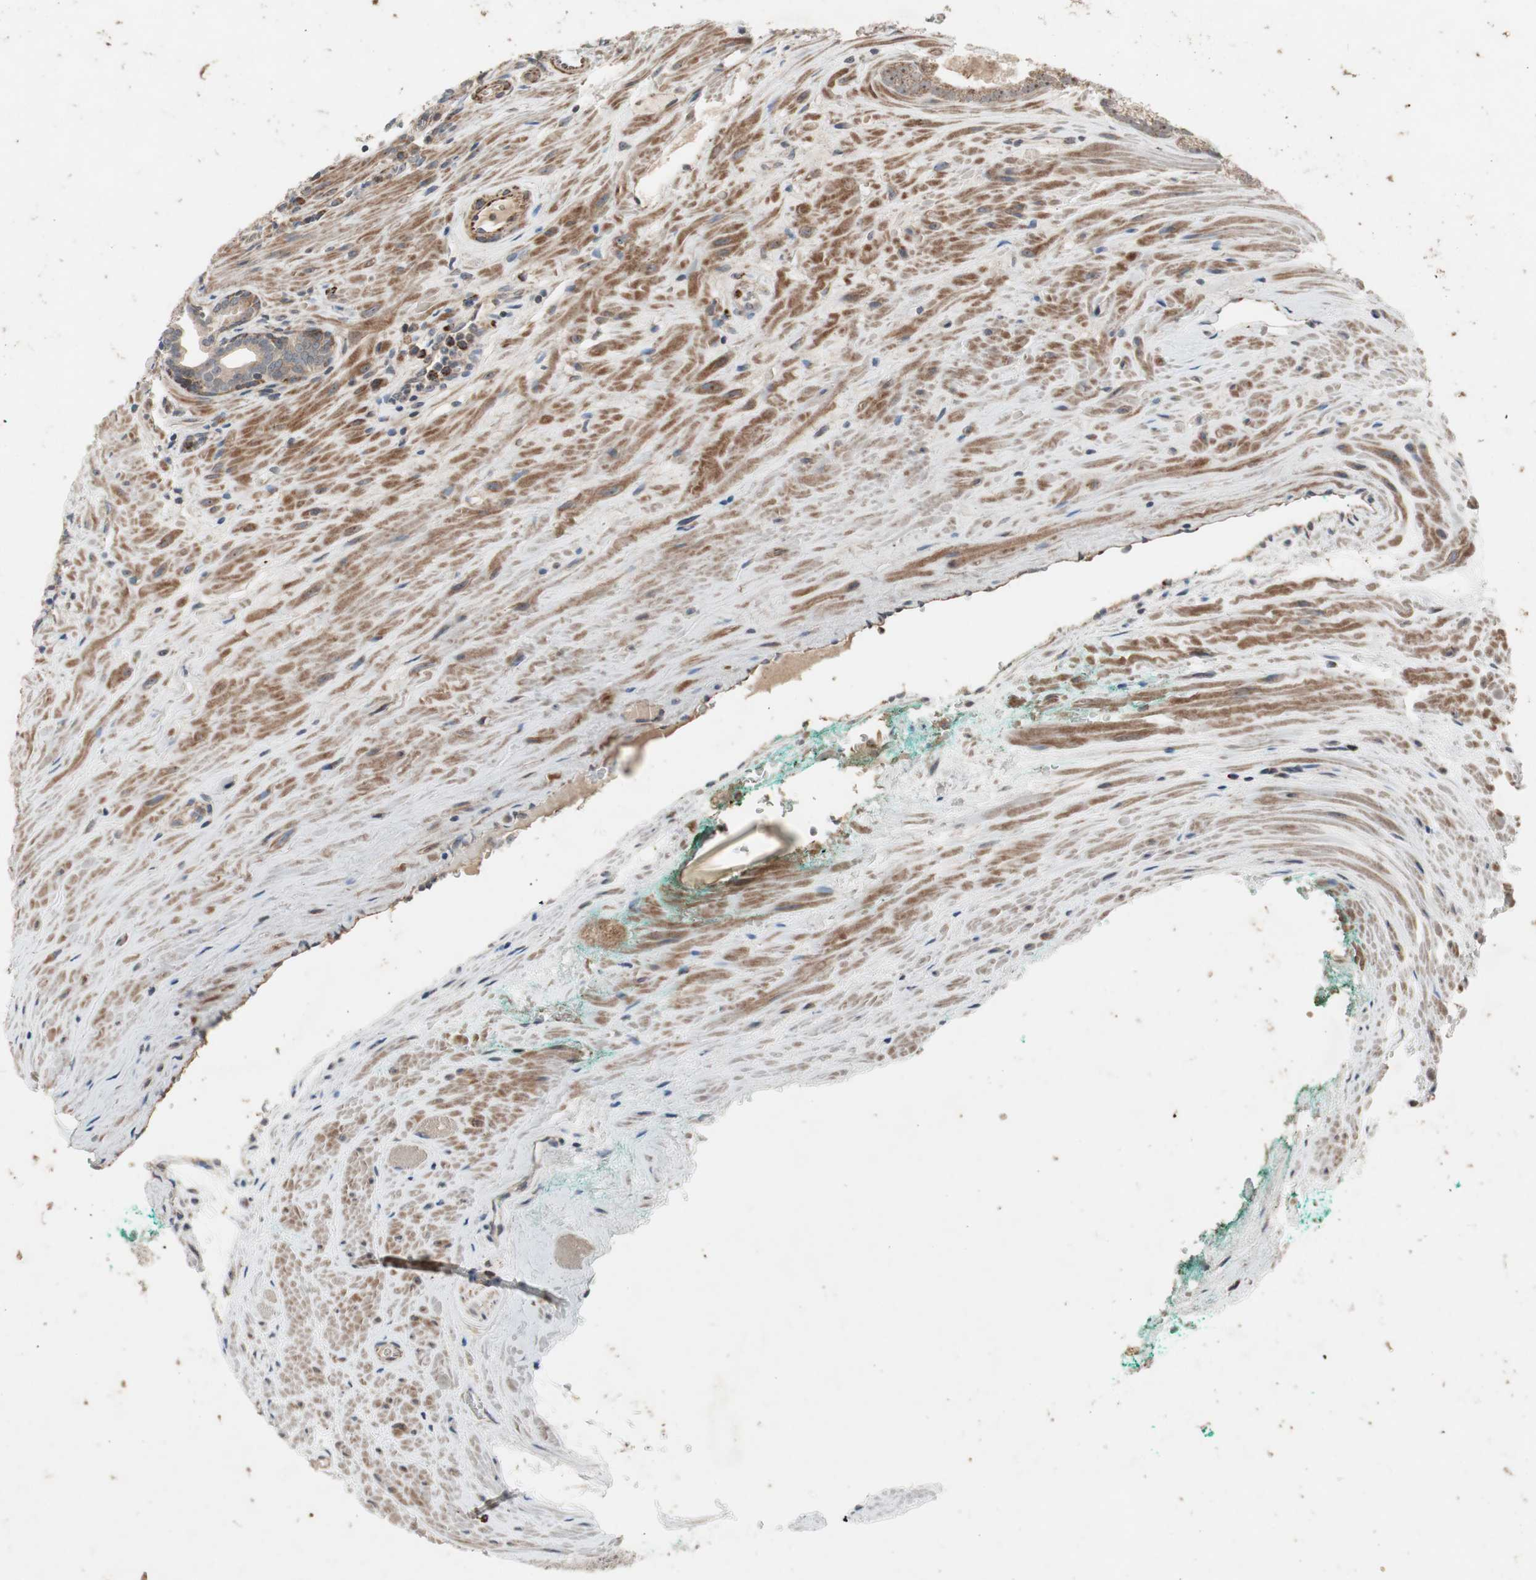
{"staining": {"intensity": "weak", "quantity": ">75%", "location": "cytoplasmic/membranous"}, "tissue": "prostate cancer", "cell_type": "Tumor cells", "image_type": "cancer", "snomed": [{"axis": "morphology", "description": "Adenocarcinoma, Low grade"}, {"axis": "topography", "description": "Prostate"}], "caption": "Adenocarcinoma (low-grade) (prostate) stained for a protein (brown) reveals weak cytoplasmic/membranous positive positivity in about >75% of tumor cells.", "gene": "CPT1A", "patient": {"sex": "male", "age": 57}}